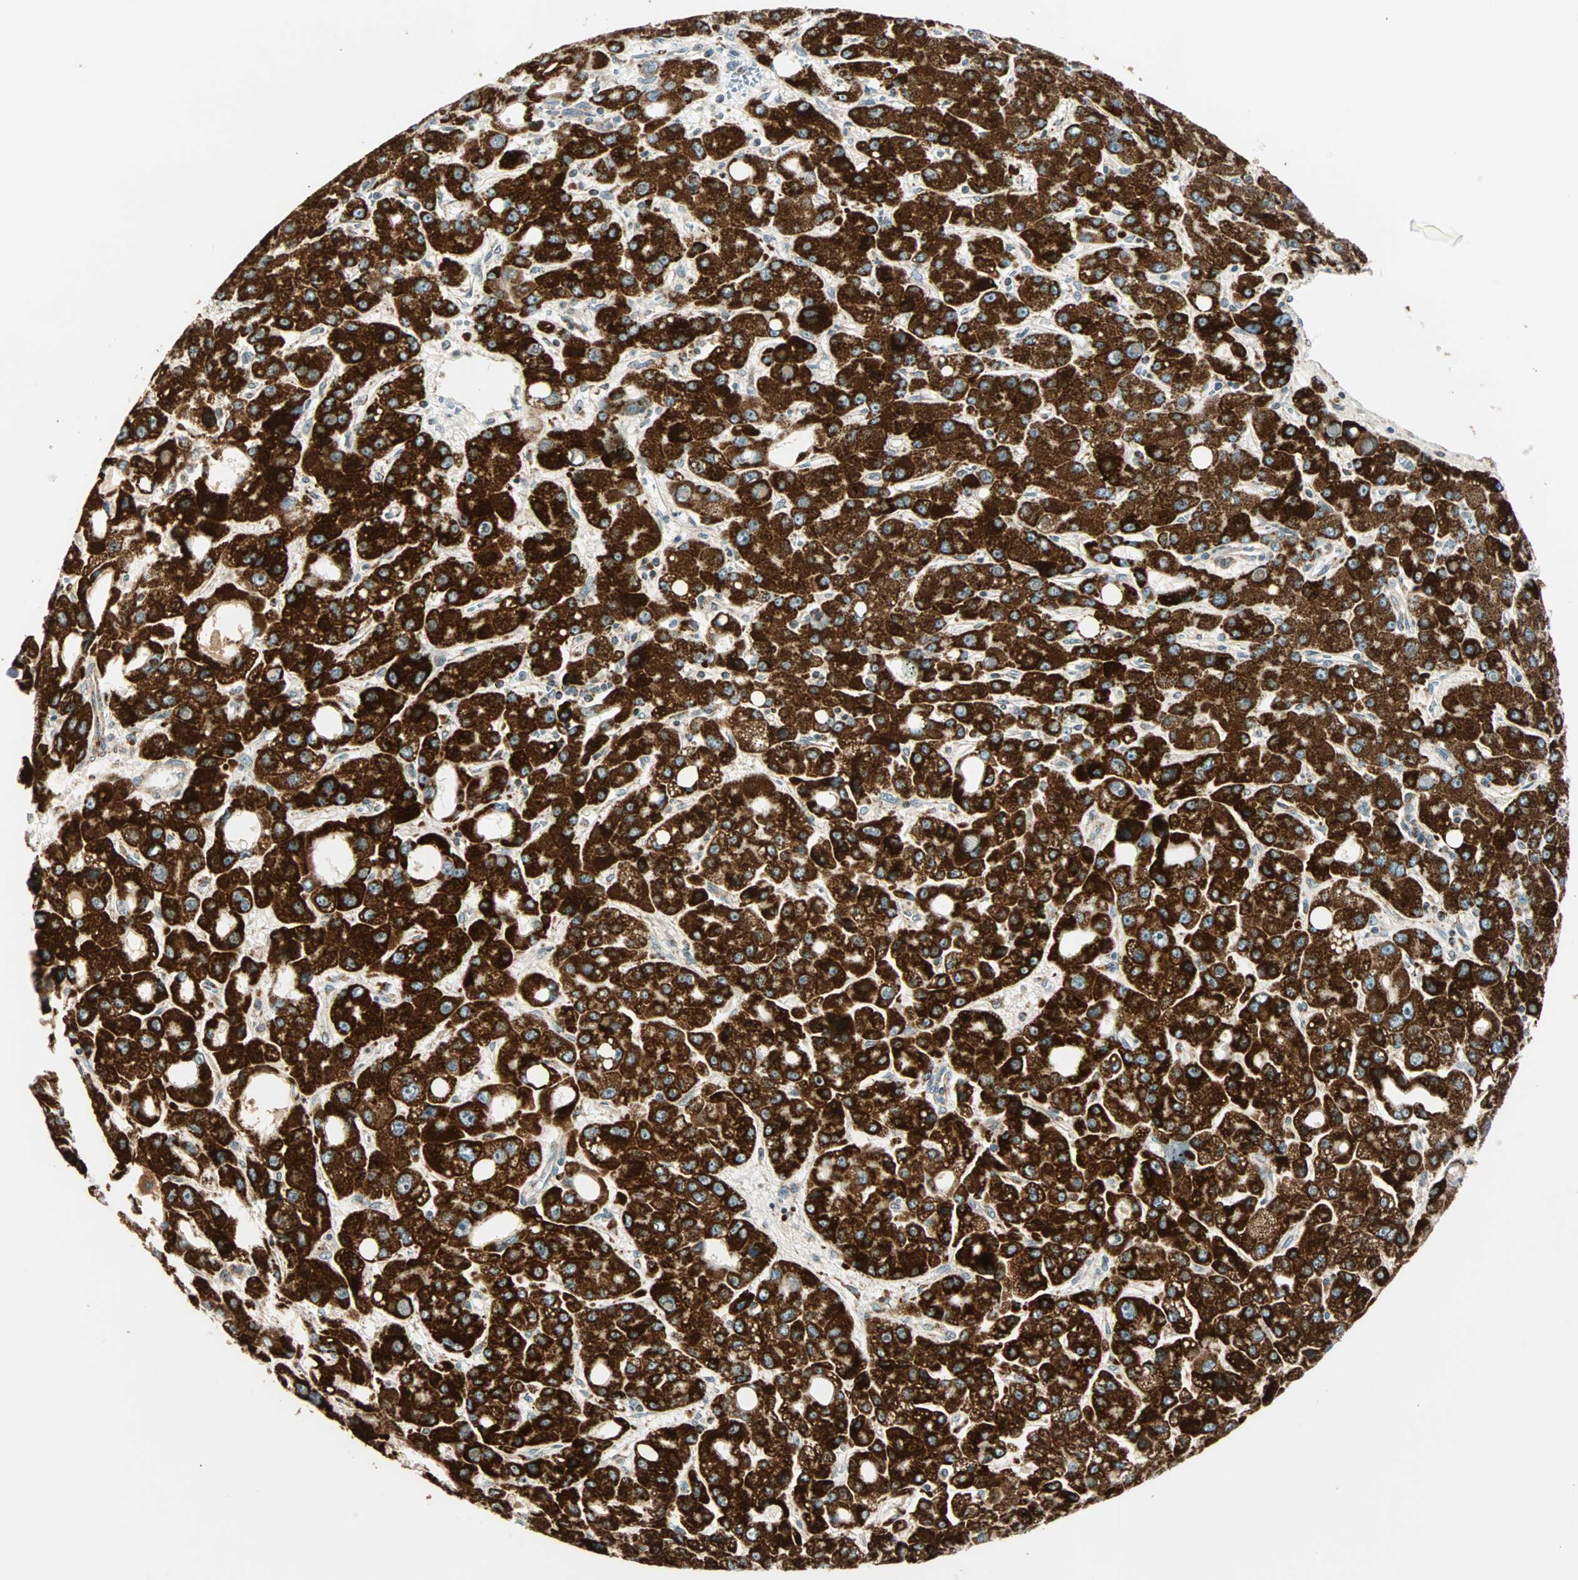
{"staining": {"intensity": "strong", "quantity": ">75%", "location": "cytoplasmic/membranous"}, "tissue": "liver cancer", "cell_type": "Tumor cells", "image_type": "cancer", "snomed": [{"axis": "morphology", "description": "Carcinoma, Hepatocellular, NOS"}, {"axis": "topography", "description": "Liver"}], "caption": "This photomicrograph reveals immunohistochemistry (IHC) staining of hepatocellular carcinoma (liver), with high strong cytoplasmic/membranous expression in approximately >75% of tumor cells.", "gene": "SPRY4", "patient": {"sex": "male", "age": 55}}